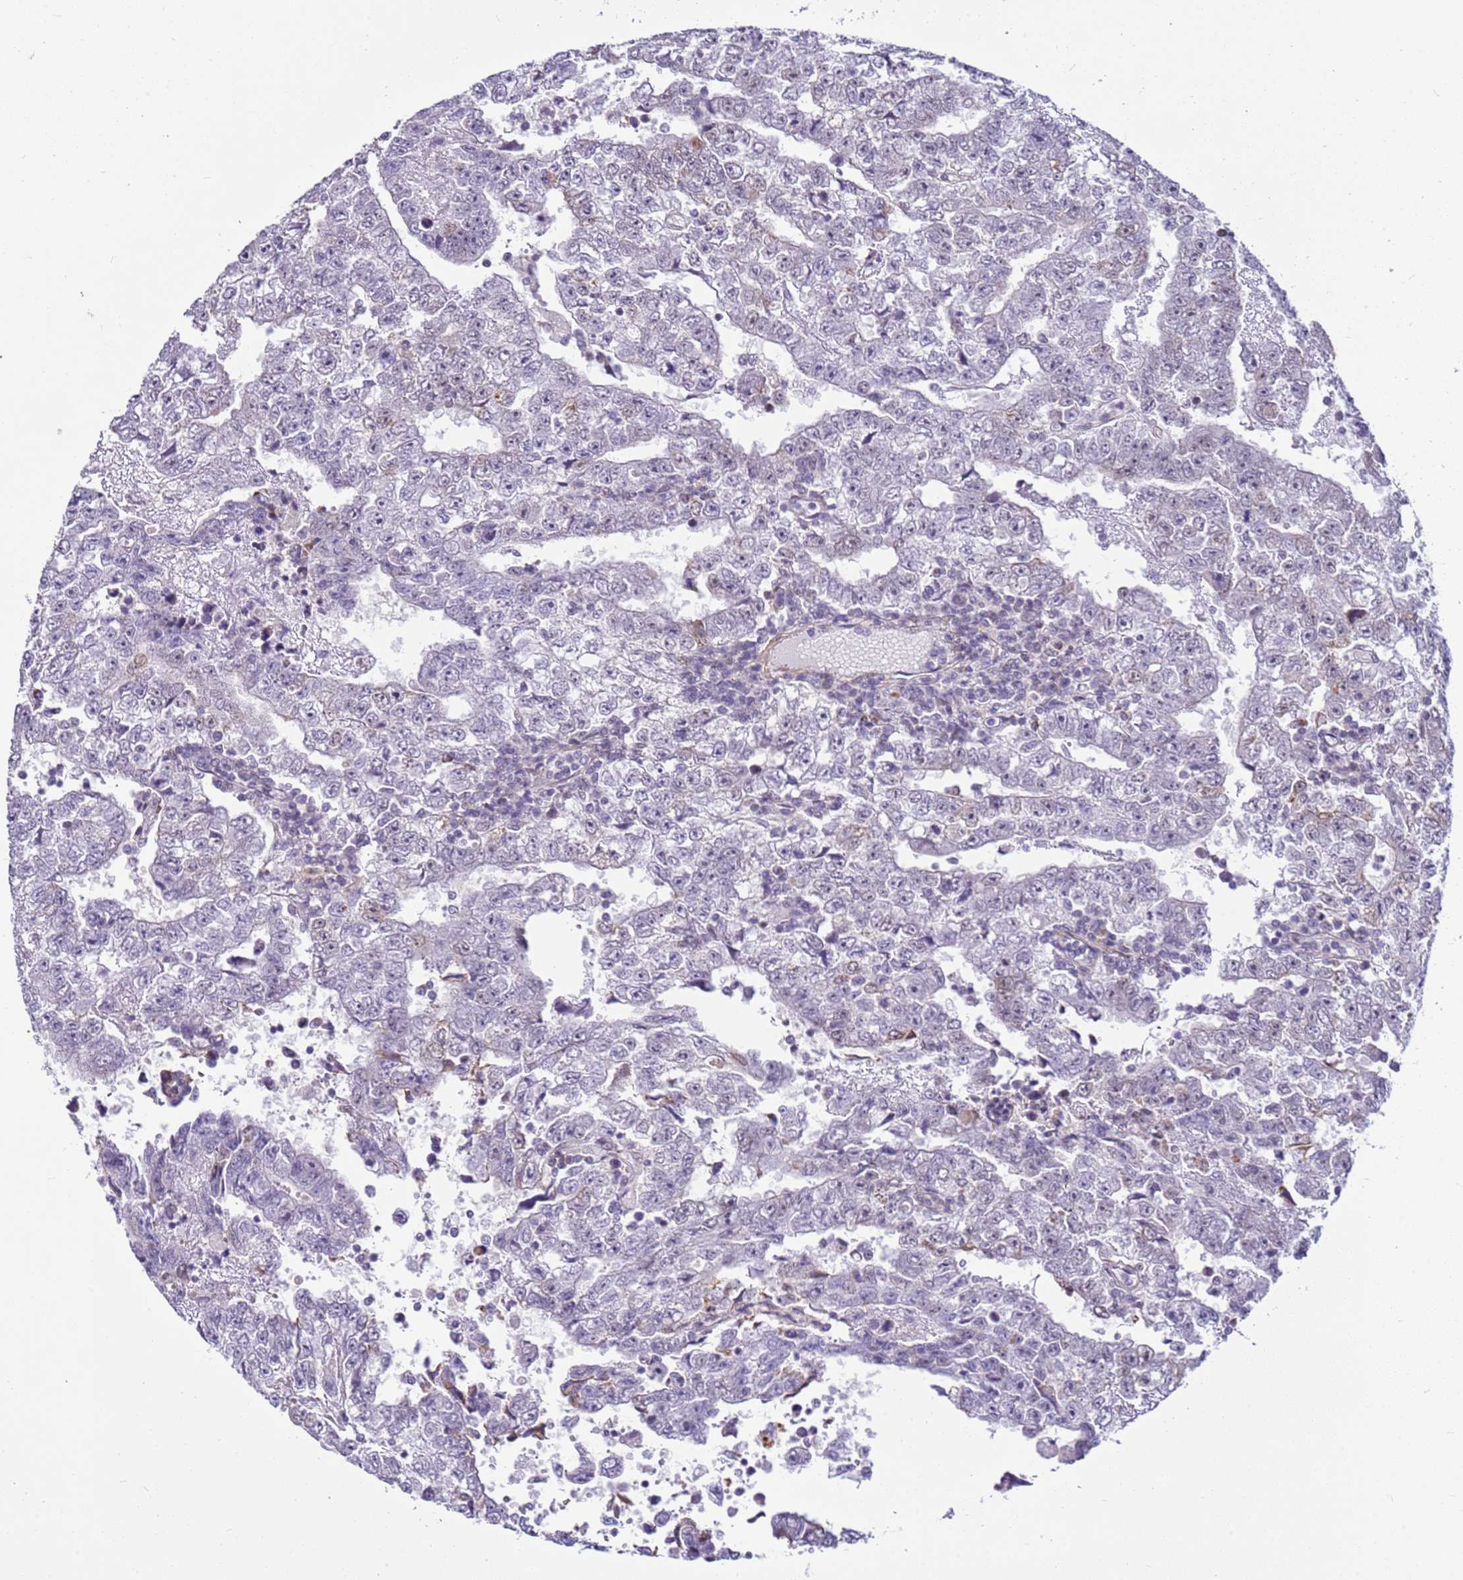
{"staining": {"intensity": "negative", "quantity": "none", "location": "none"}, "tissue": "testis cancer", "cell_type": "Tumor cells", "image_type": "cancer", "snomed": [{"axis": "morphology", "description": "Carcinoma, Embryonal, NOS"}, {"axis": "topography", "description": "Testis"}], "caption": "High power microscopy image of an immunohistochemistry photomicrograph of testis cancer (embryonal carcinoma), revealing no significant staining in tumor cells. (Stains: DAB immunohistochemistry with hematoxylin counter stain, Microscopy: brightfield microscopy at high magnification).", "gene": "SMIM4", "patient": {"sex": "male", "age": 25}}